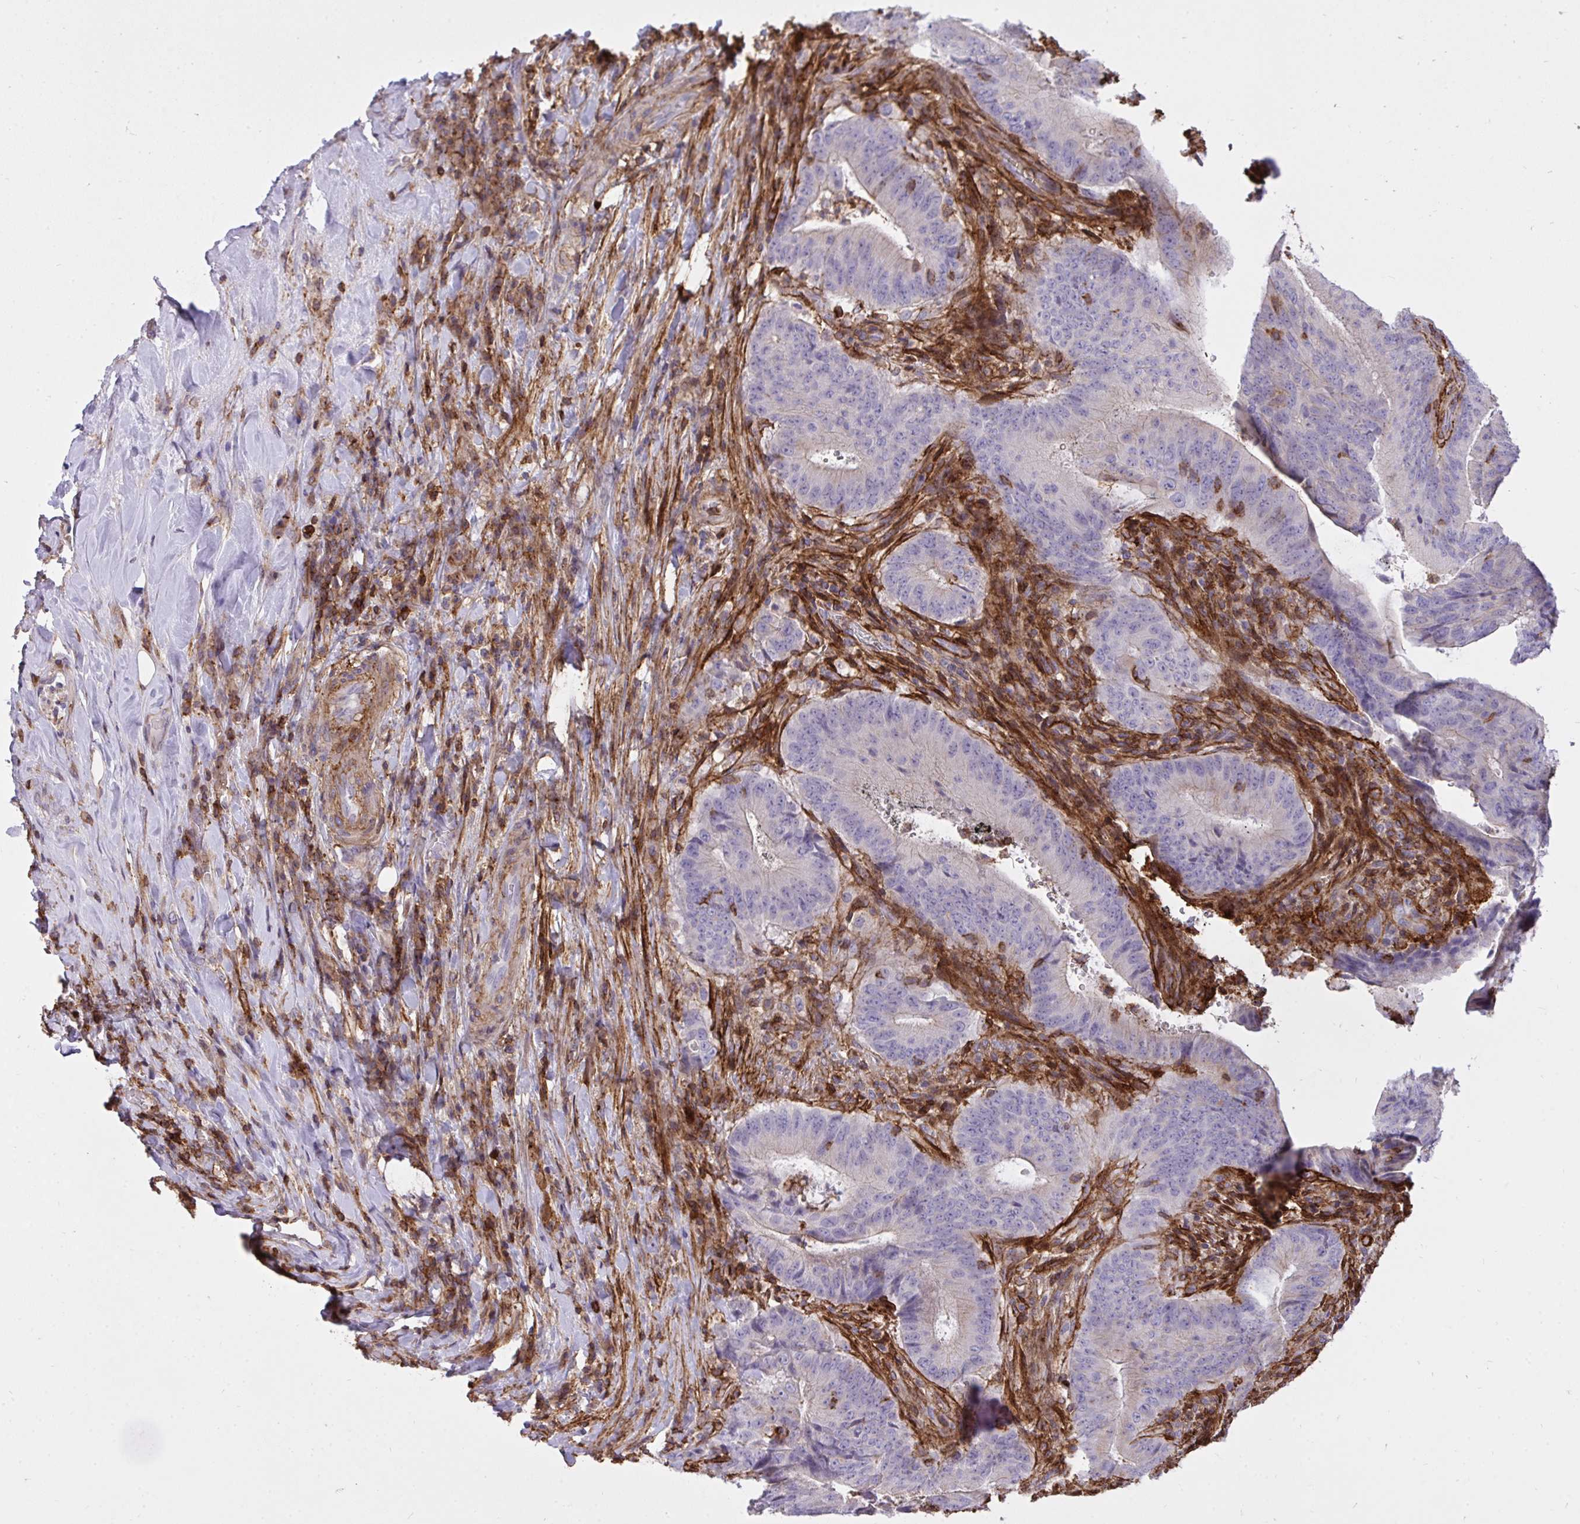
{"staining": {"intensity": "negative", "quantity": "none", "location": "none"}, "tissue": "colorectal cancer", "cell_type": "Tumor cells", "image_type": "cancer", "snomed": [{"axis": "morphology", "description": "Adenocarcinoma, NOS"}, {"axis": "topography", "description": "Colon"}], "caption": "Tumor cells show no significant staining in colorectal cancer (adenocarcinoma).", "gene": "ERI1", "patient": {"sex": "female", "age": 43}}